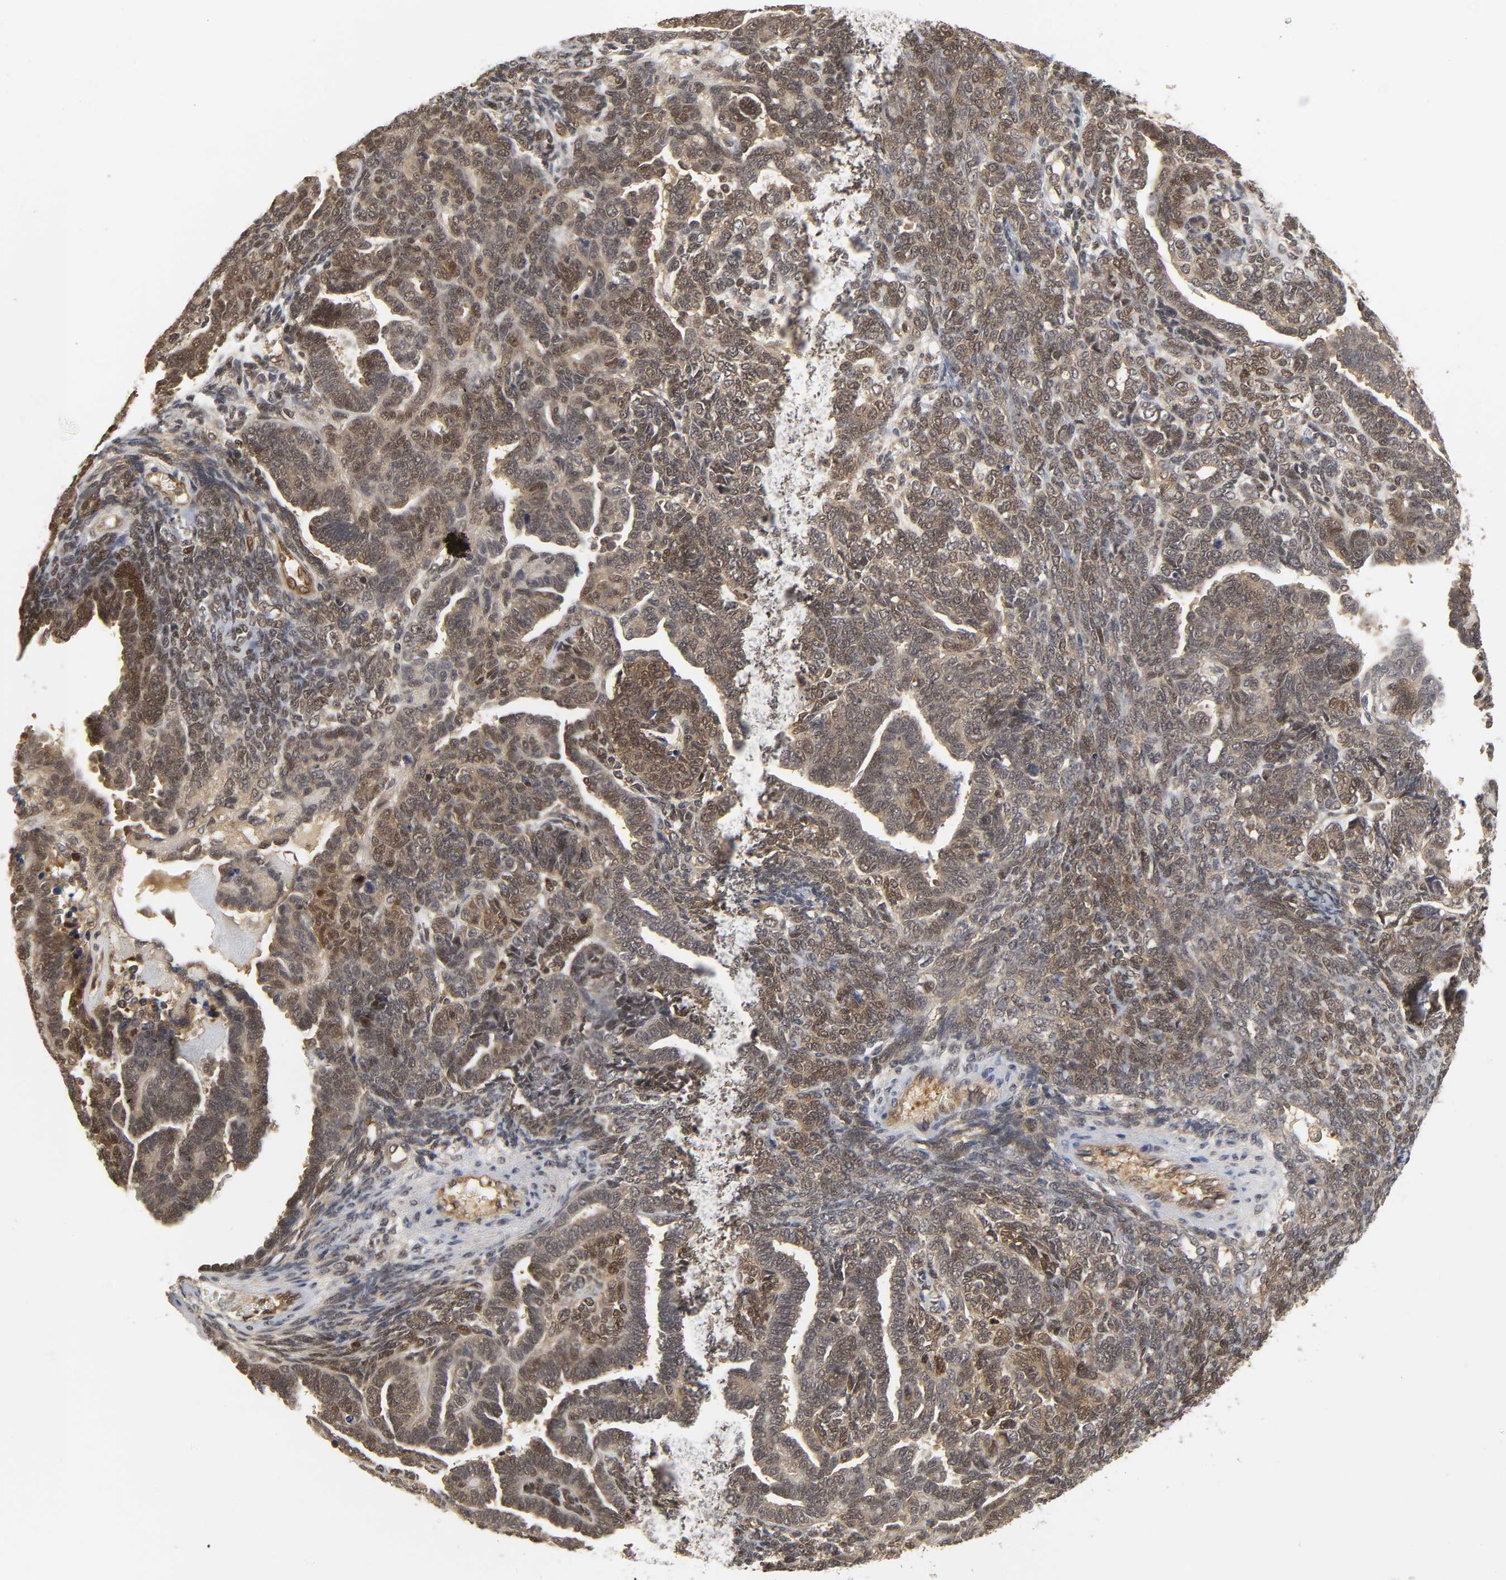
{"staining": {"intensity": "moderate", "quantity": ">75%", "location": "cytoplasmic/membranous"}, "tissue": "endometrial cancer", "cell_type": "Tumor cells", "image_type": "cancer", "snomed": [{"axis": "morphology", "description": "Neoplasm, malignant, NOS"}, {"axis": "topography", "description": "Endometrium"}], "caption": "The histopathology image reveals staining of neoplasm (malignant) (endometrial), revealing moderate cytoplasmic/membranous protein expression (brown color) within tumor cells.", "gene": "PARK7", "patient": {"sex": "female", "age": 74}}